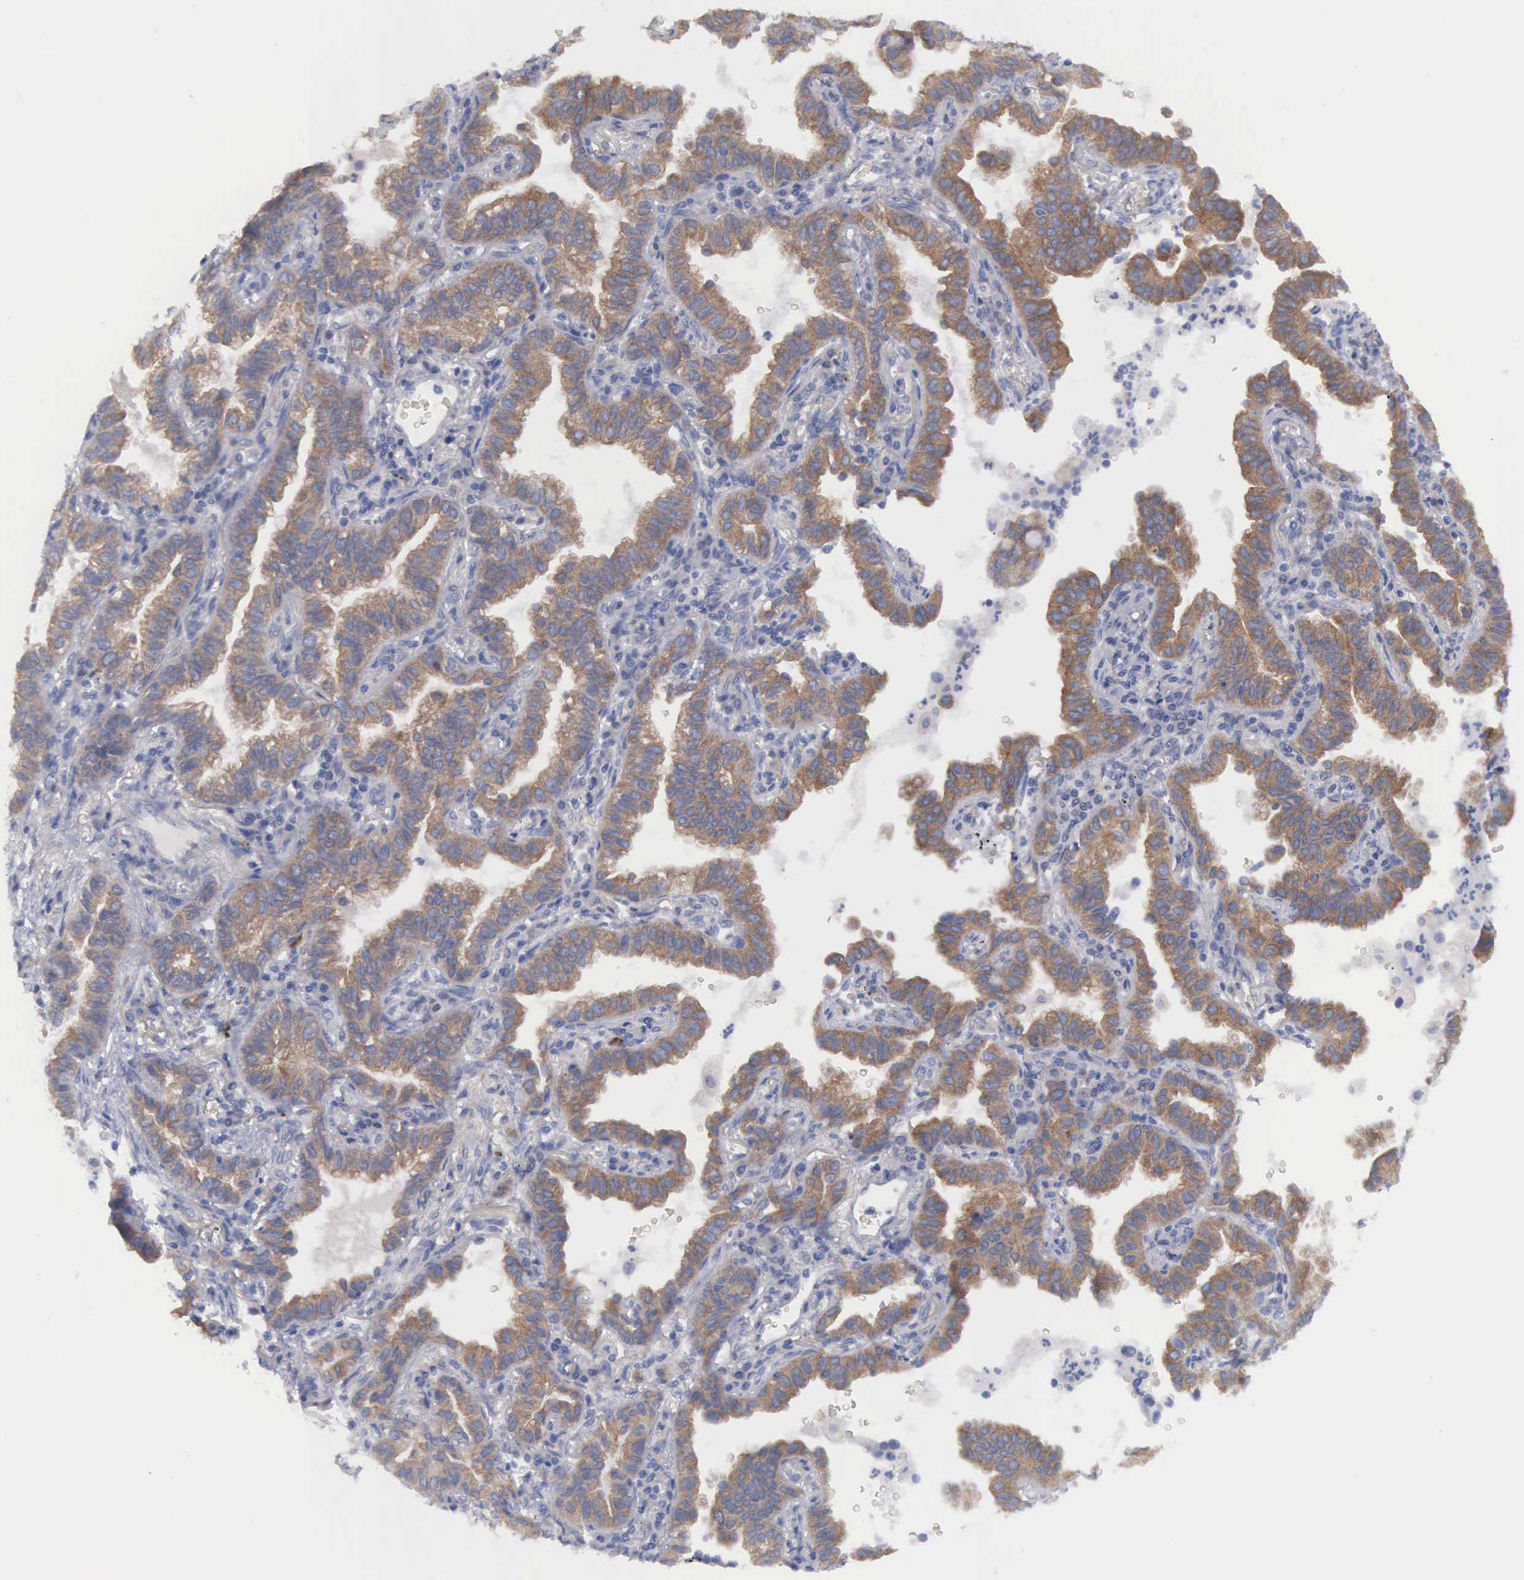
{"staining": {"intensity": "moderate", "quantity": ">75%", "location": "cytoplasmic/membranous"}, "tissue": "lung cancer", "cell_type": "Tumor cells", "image_type": "cancer", "snomed": [{"axis": "morphology", "description": "Adenocarcinoma, NOS"}, {"axis": "topography", "description": "Lung"}], "caption": "Immunohistochemistry (DAB (3,3'-diaminobenzidine)) staining of human adenocarcinoma (lung) displays moderate cytoplasmic/membranous protein expression in about >75% of tumor cells.", "gene": "CEP170B", "patient": {"sex": "female", "age": 50}}